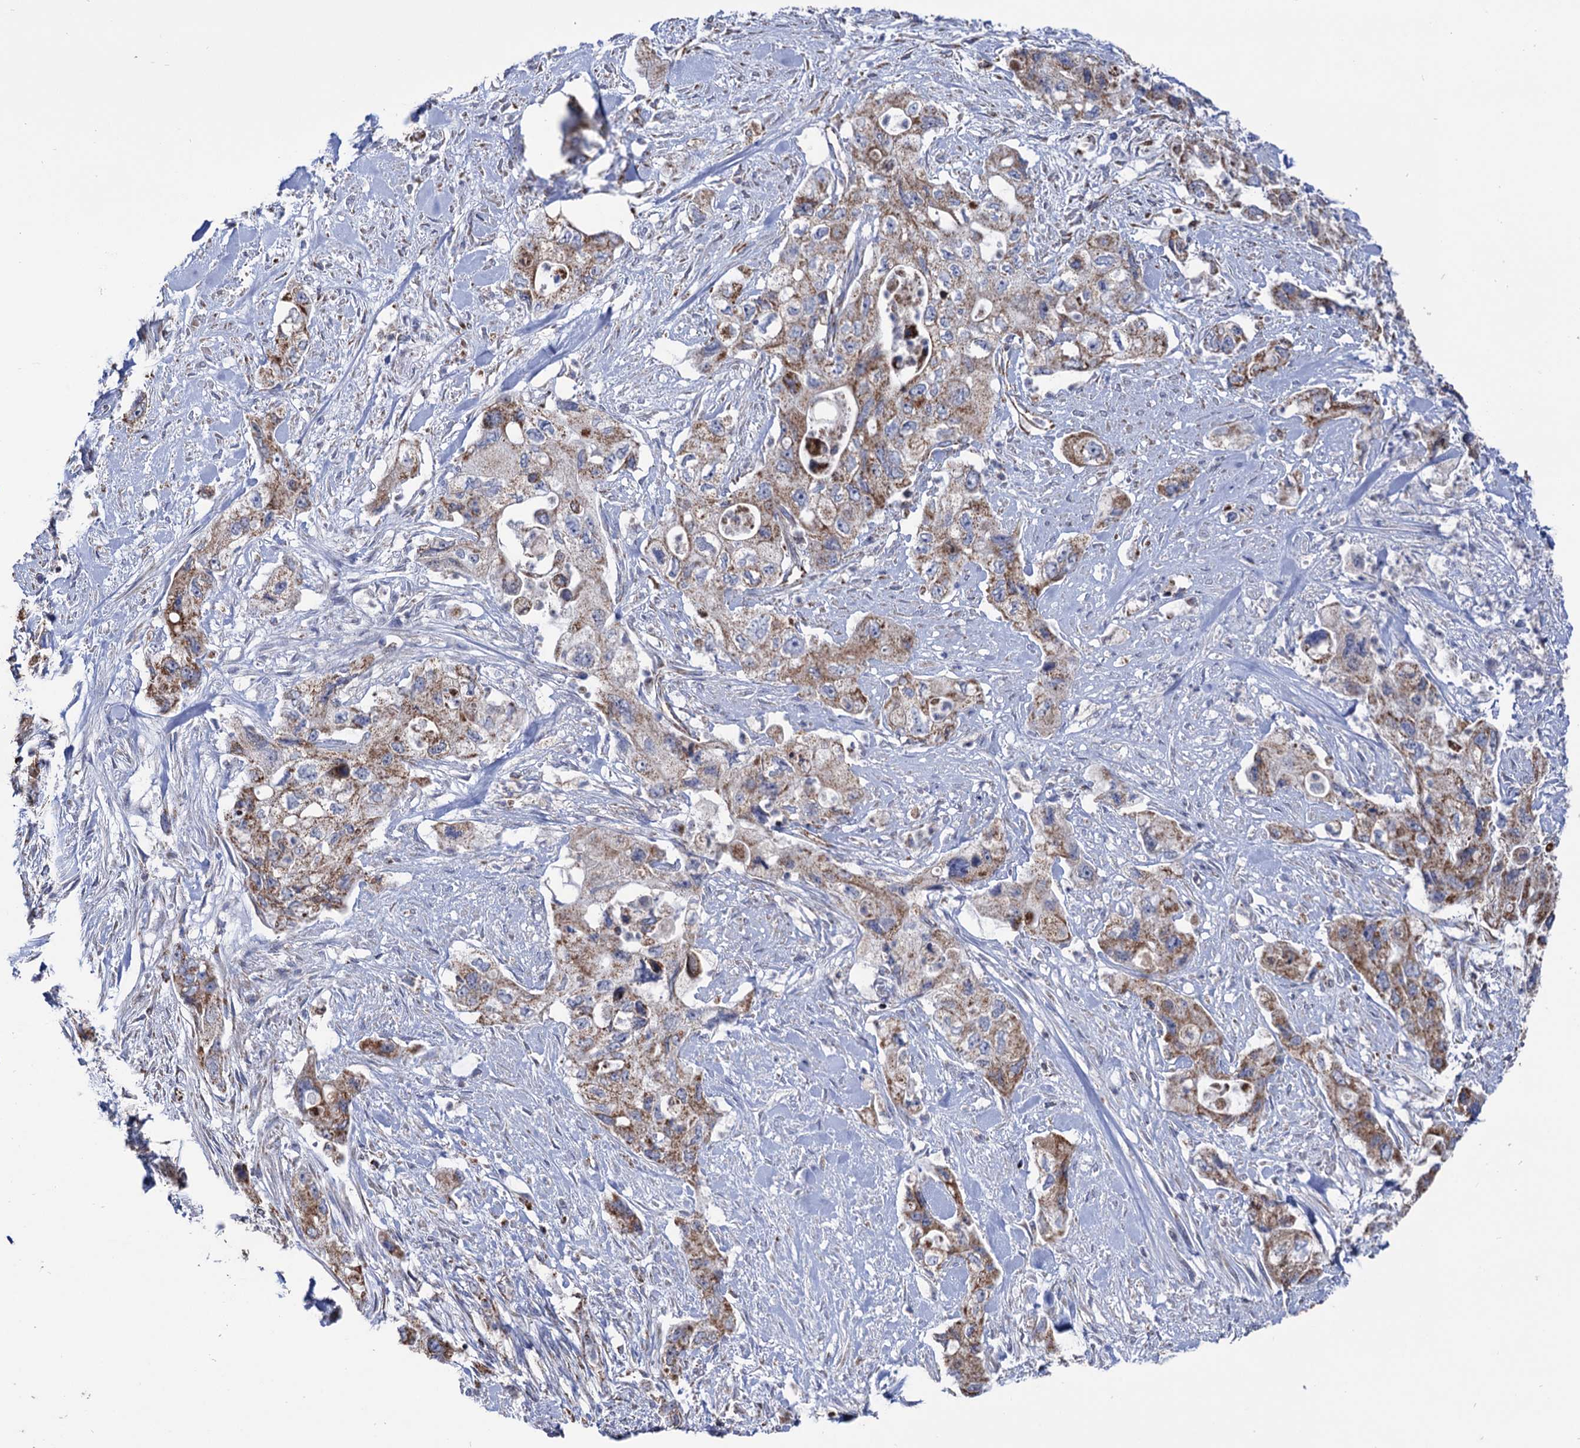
{"staining": {"intensity": "moderate", "quantity": ">75%", "location": "cytoplasmic/membranous"}, "tissue": "pancreatic cancer", "cell_type": "Tumor cells", "image_type": "cancer", "snomed": [{"axis": "morphology", "description": "Adenocarcinoma, NOS"}, {"axis": "topography", "description": "Pancreas"}], "caption": "Pancreatic adenocarcinoma stained for a protein exhibits moderate cytoplasmic/membranous positivity in tumor cells. The staining was performed using DAB (3,3'-diaminobenzidine) to visualize the protein expression in brown, while the nuclei were stained in blue with hematoxylin (Magnification: 20x).", "gene": "ABHD10", "patient": {"sex": "female", "age": 73}}